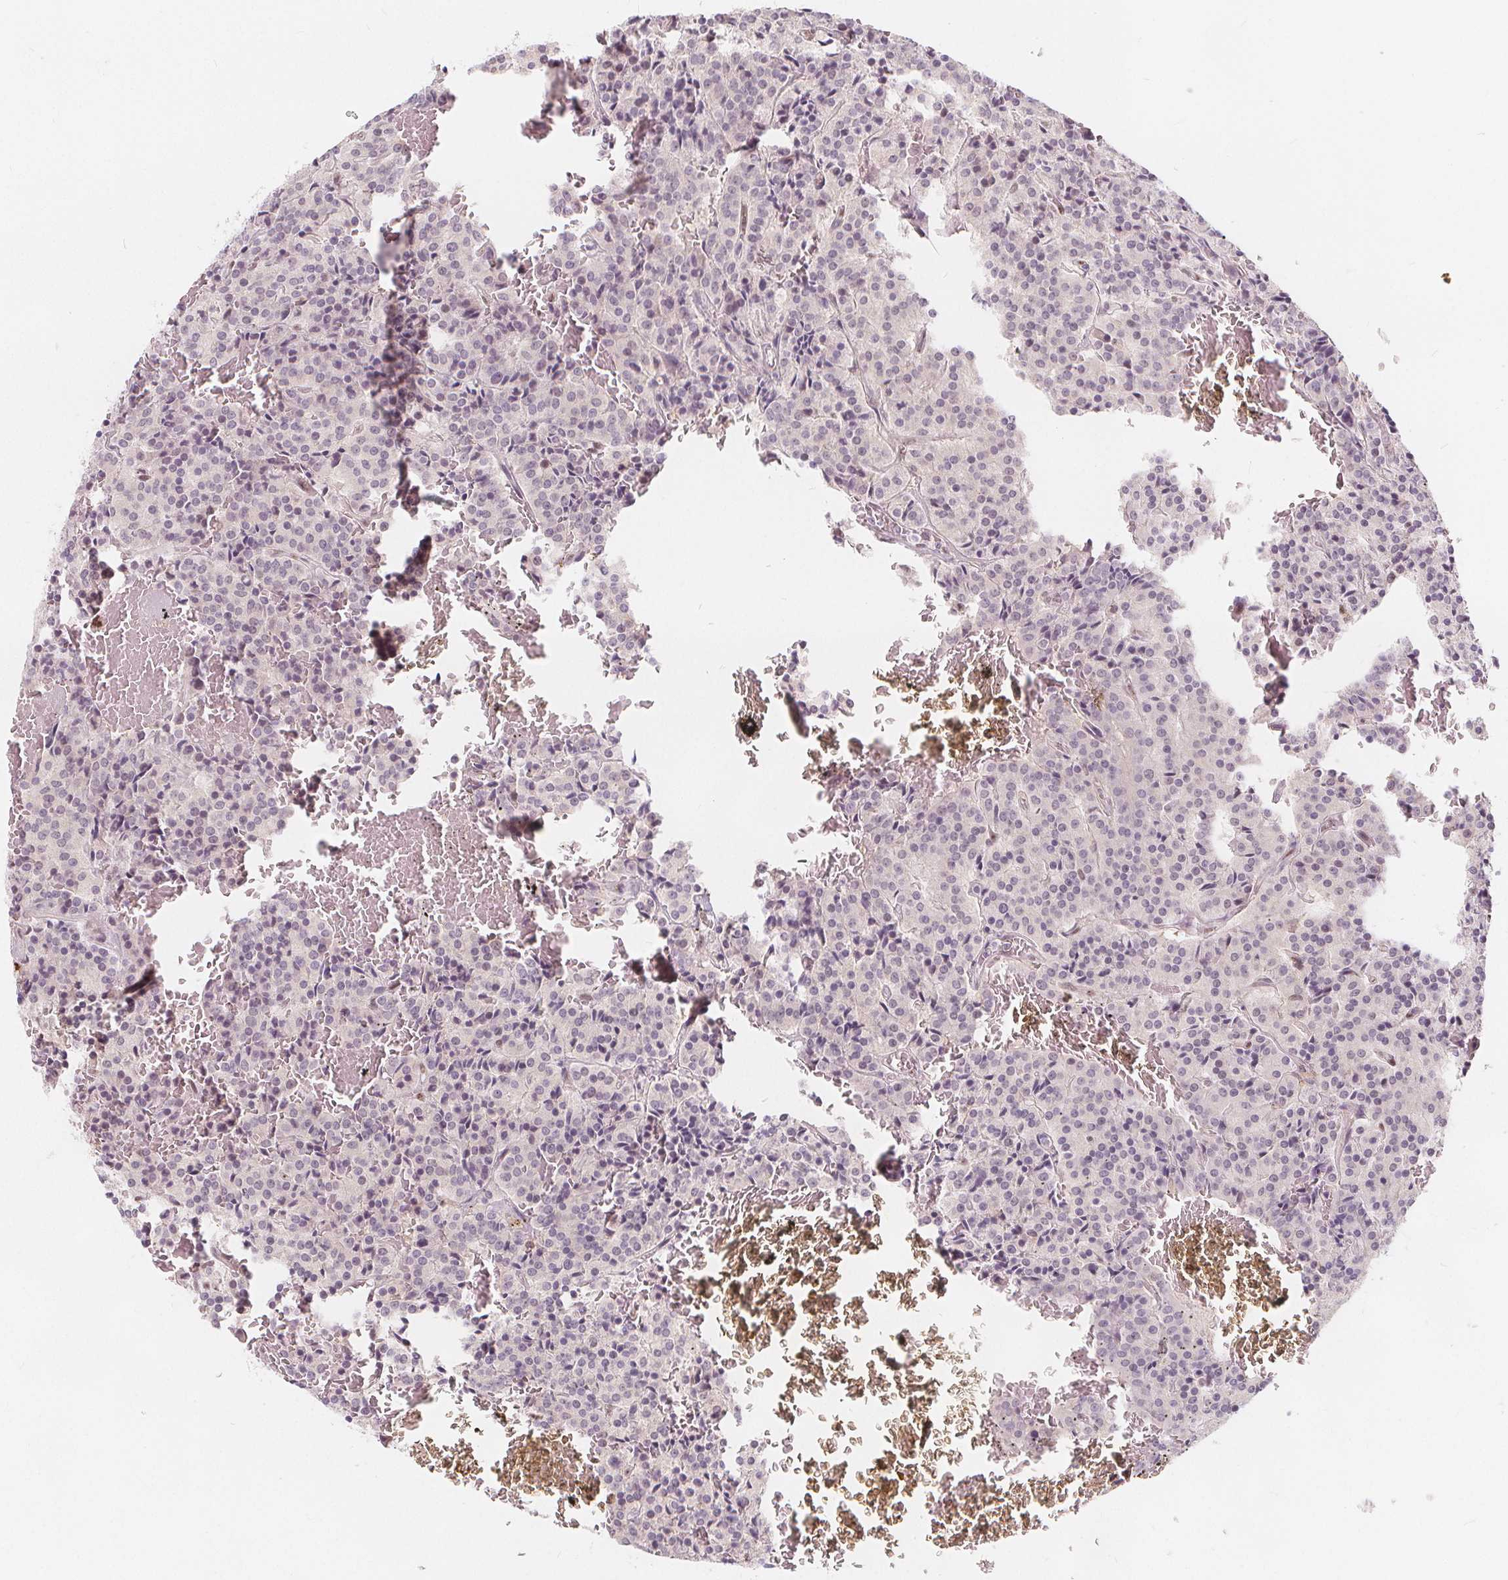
{"staining": {"intensity": "negative", "quantity": "none", "location": "none"}, "tissue": "carcinoid", "cell_type": "Tumor cells", "image_type": "cancer", "snomed": [{"axis": "morphology", "description": "Carcinoid, malignant, NOS"}, {"axis": "topography", "description": "Lung"}], "caption": "Photomicrograph shows no significant protein positivity in tumor cells of carcinoid.", "gene": "DRC3", "patient": {"sex": "male", "age": 70}}